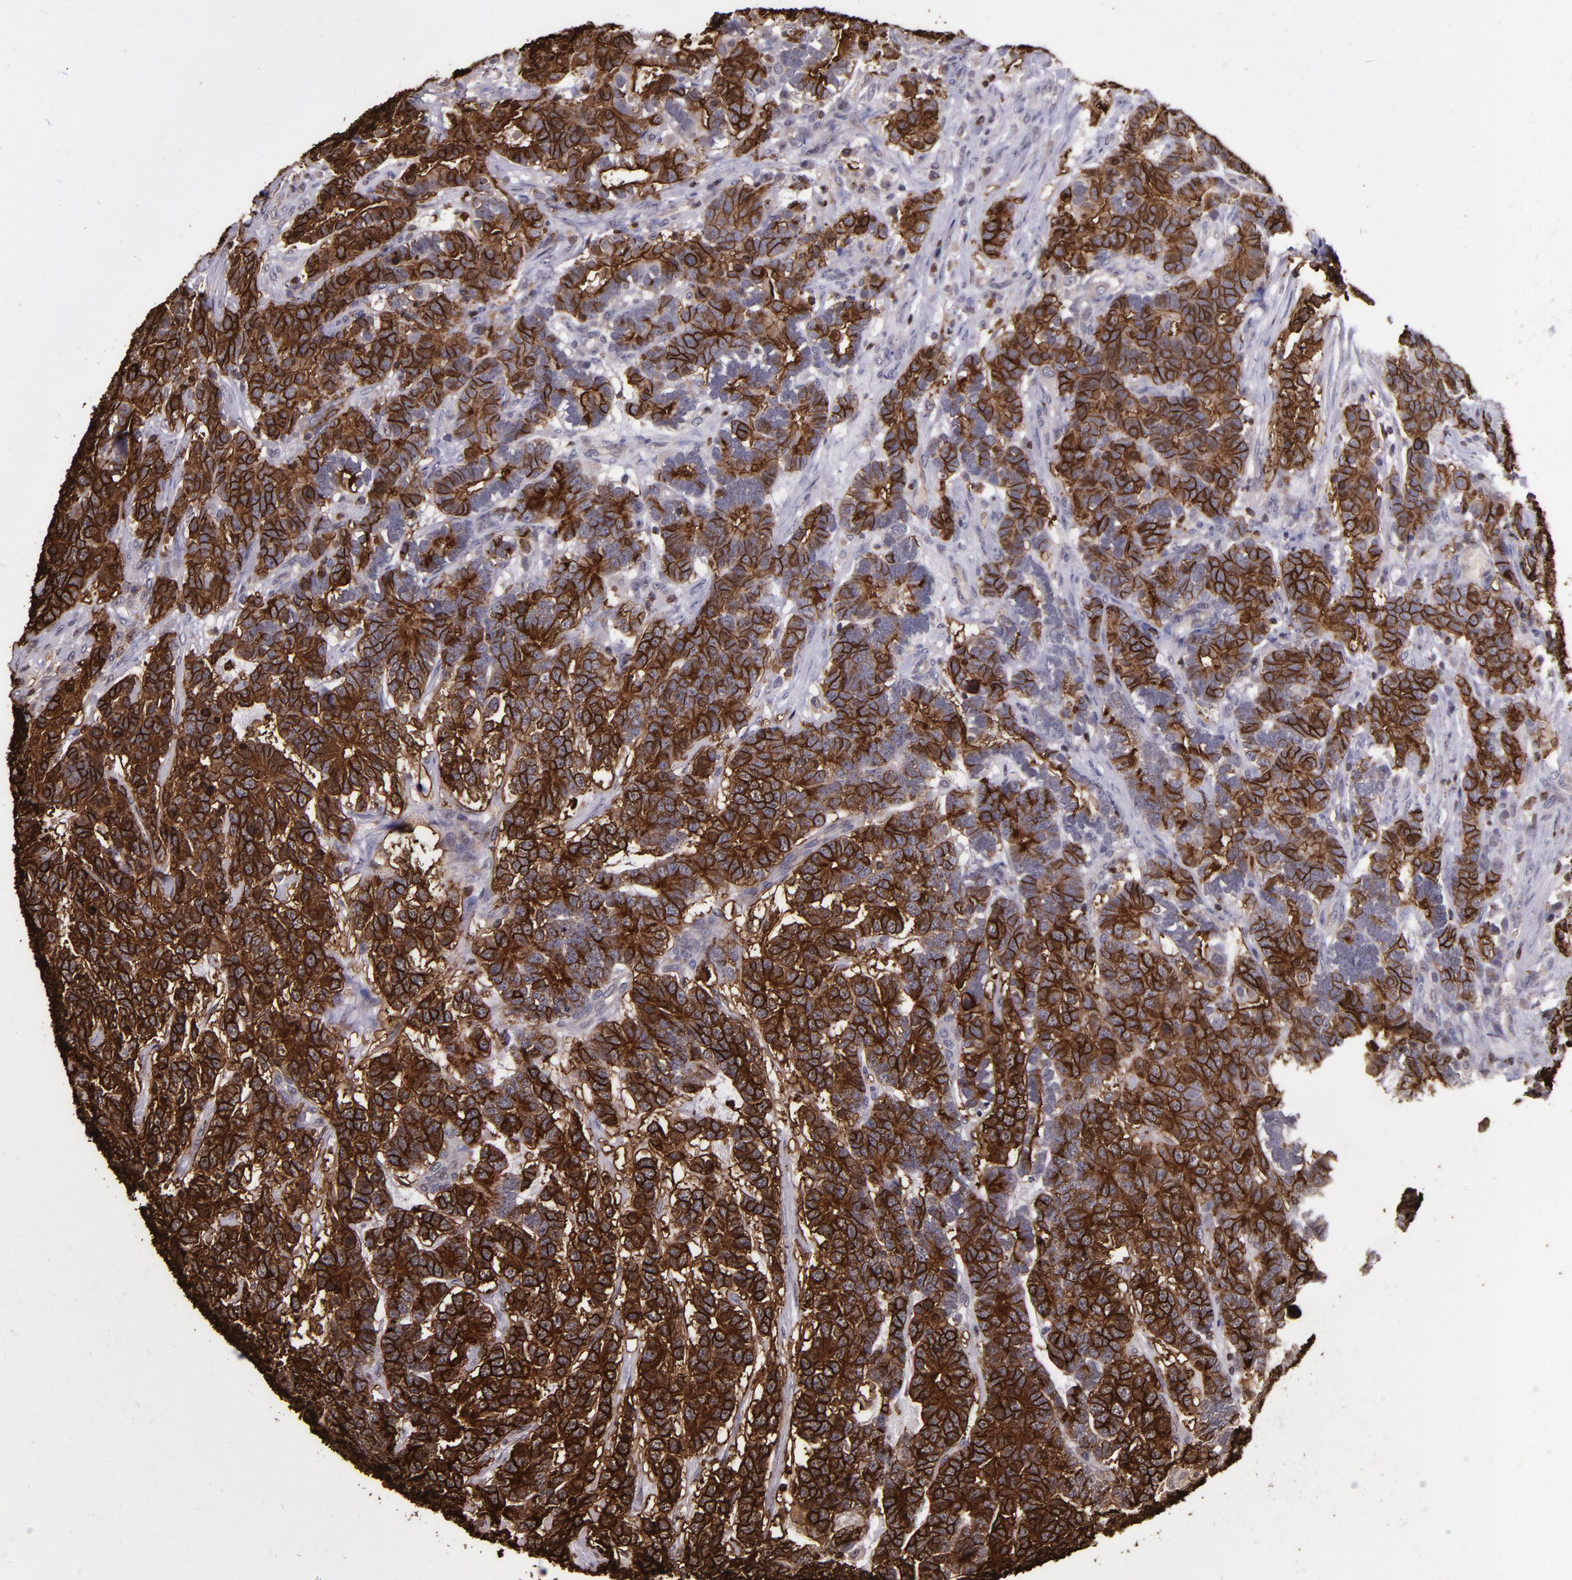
{"staining": {"intensity": "strong", "quantity": ">75%", "location": "cytoplasmic/membranous"}, "tissue": "testis cancer", "cell_type": "Tumor cells", "image_type": "cancer", "snomed": [{"axis": "morphology", "description": "Carcinoma, Embryonal, NOS"}, {"axis": "topography", "description": "Testis"}], "caption": "This image displays testis cancer (embryonal carcinoma) stained with immunohistochemistry to label a protein in brown. The cytoplasmic/membranous of tumor cells show strong positivity for the protein. Nuclei are counter-stained blue.", "gene": "SLC2A3", "patient": {"sex": "male", "age": 26}}